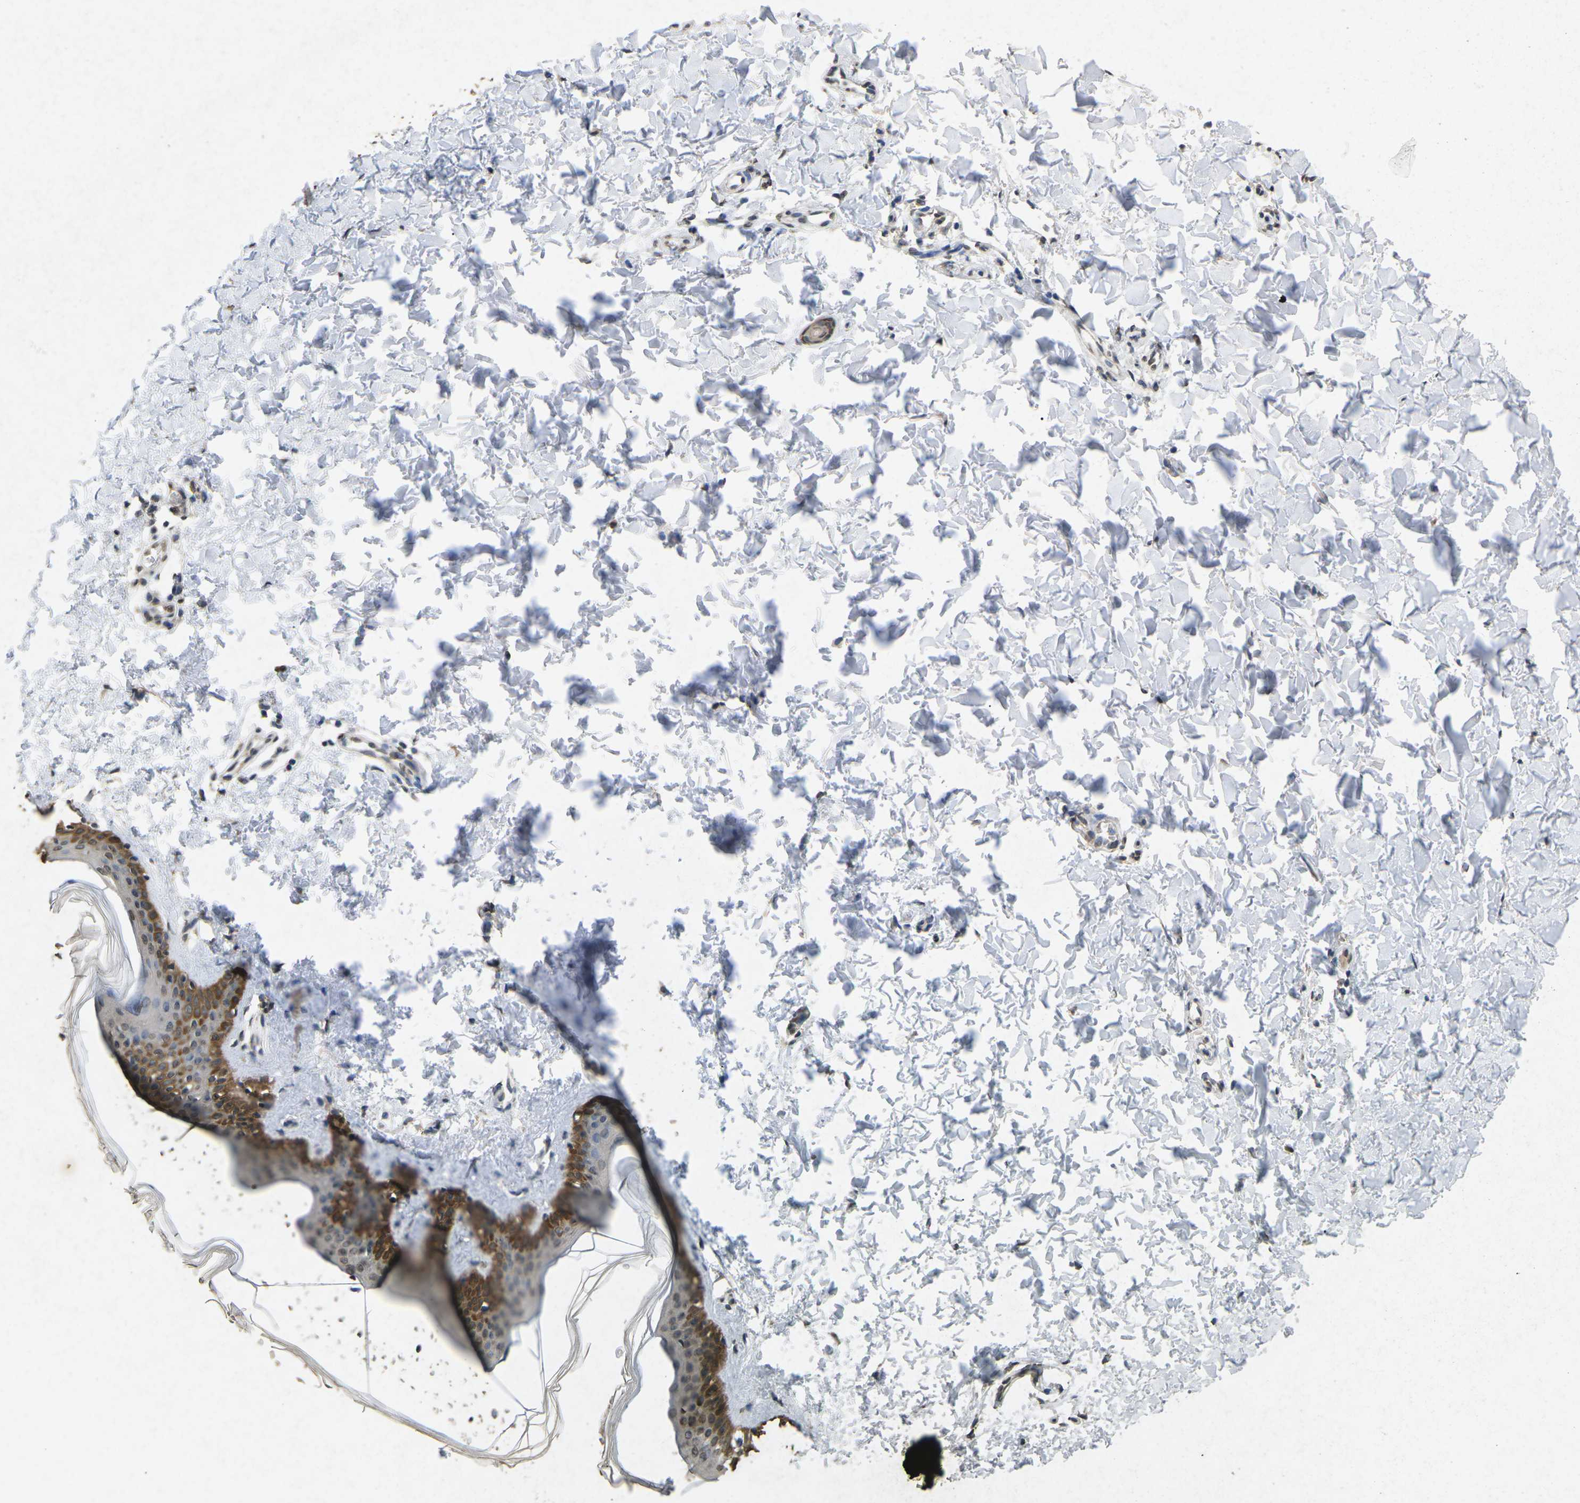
{"staining": {"intensity": "moderate", "quantity": ">75%", "location": "cytoplasmic/membranous"}, "tissue": "skin", "cell_type": "Fibroblasts", "image_type": "normal", "snomed": [{"axis": "morphology", "description": "Normal tissue, NOS"}, {"axis": "topography", "description": "Skin"}], "caption": "Immunohistochemistry photomicrograph of unremarkable skin: skin stained using immunohistochemistry (IHC) demonstrates medium levels of moderate protein expression localized specifically in the cytoplasmic/membranous of fibroblasts, appearing as a cytoplasmic/membranous brown color.", "gene": "SCNN1B", "patient": {"sex": "female", "age": 41}}